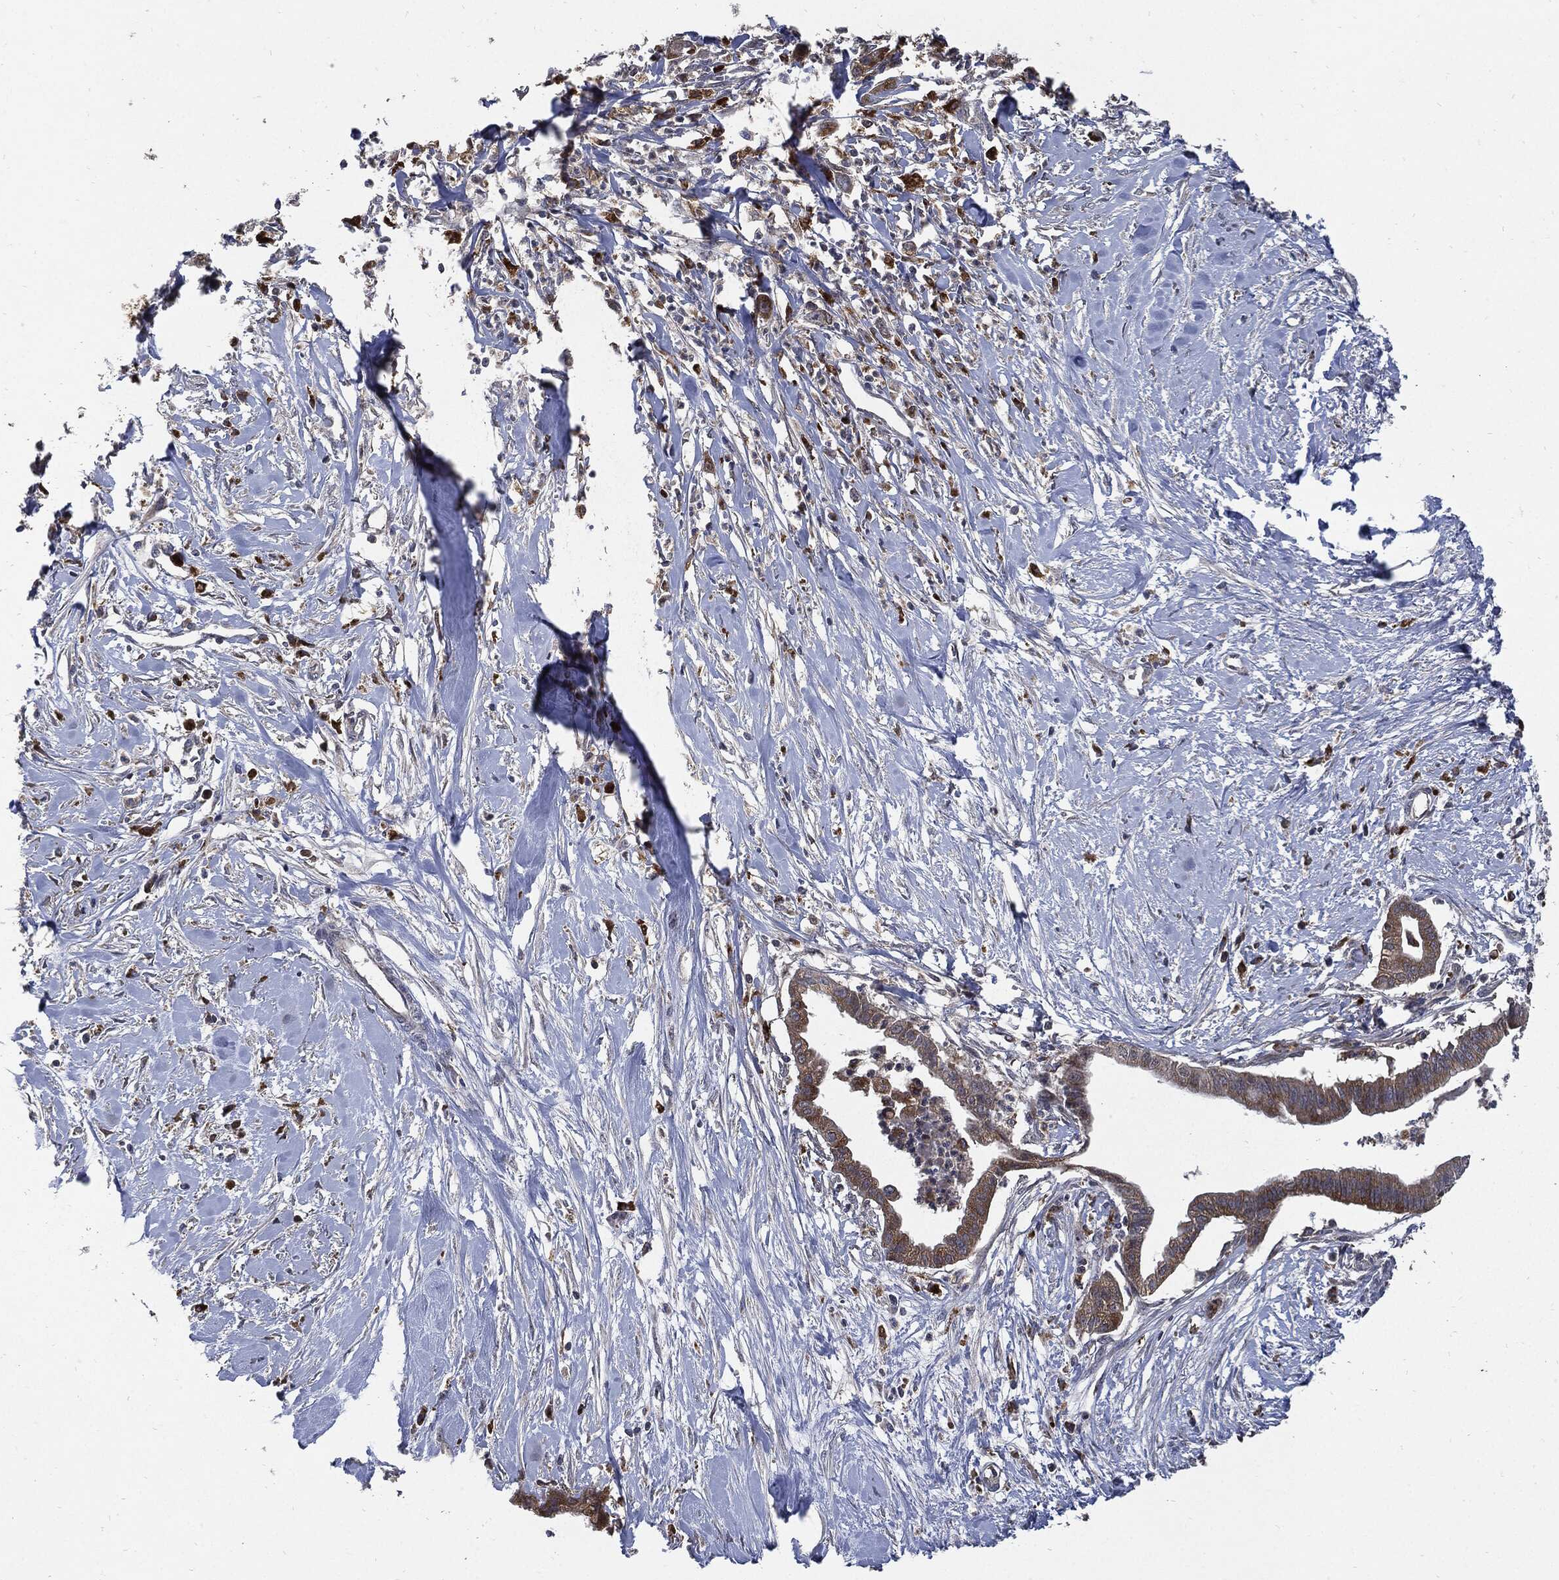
{"staining": {"intensity": "weak", "quantity": ">75%", "location": "cytoplasmic/membranous"}, "tissue": "pancreatic cancer", "cell_type": "Tumor cells", "image_type": "cancer", "snomed": [{"axis": "morphology", "description": "Normal tissue, NOS"}, {"axis": "morphology", "description": "Adenocarcinoma, NOS"}, {"axis": "topography", "description": "Pancreas"}], "caption": "About >75% of tumor cells in pancreatic cancer reveal weak cytoplasmic/membranous protein staining as visualized by brown immunohistochemical staining.", "gene": "SLC31A2", "patient": {"sex": "female", "age": 58}}